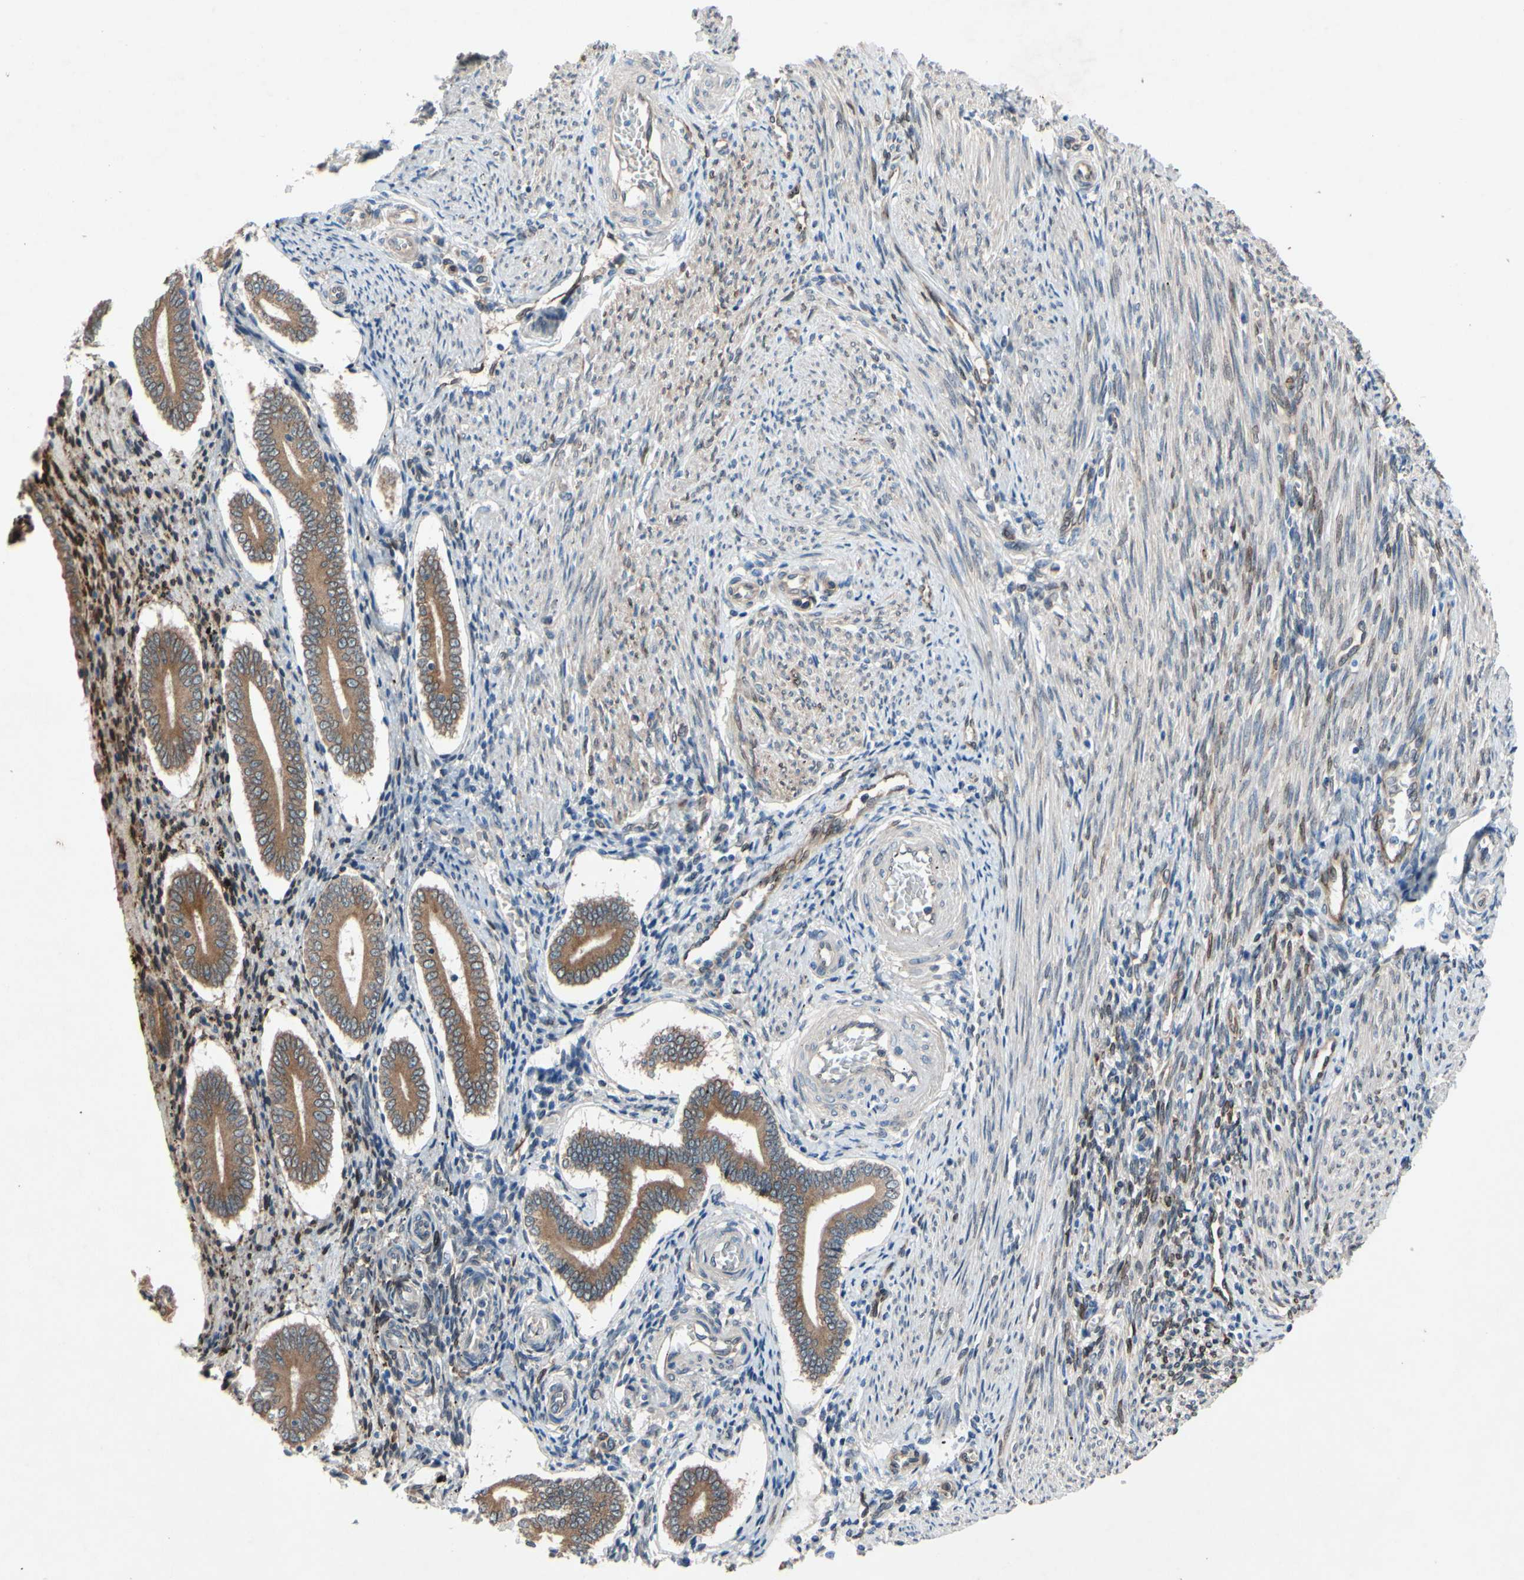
{"staining": {"intensity": "moderate", "quantity": "25%-75%", "location": "cytoplasmic/membranous"}, "tissue": "endometrium", "cell_type": "Cells in endometrial stroma", "image_type": "normal", "snomed": [{"axis": "morphology", "description": "Normal tissue, NOS"}, {"axis": "topography", "description": "Endometrium"}], "caption": "Immunohistochemical staining of unremarkable human endometrium demonstrates moderate cytoplasmic/membranous protein expression in approximately 25%-75% of cells in endometrial stroma. (Stains: DAB (3,3'-diaminobenzidine) in brown, nuclei in blue, Microscopy: brightfield microscopy at high magnification).", "gene": "PRXL2A", "patient": {"sex": "female", "age": 42}}